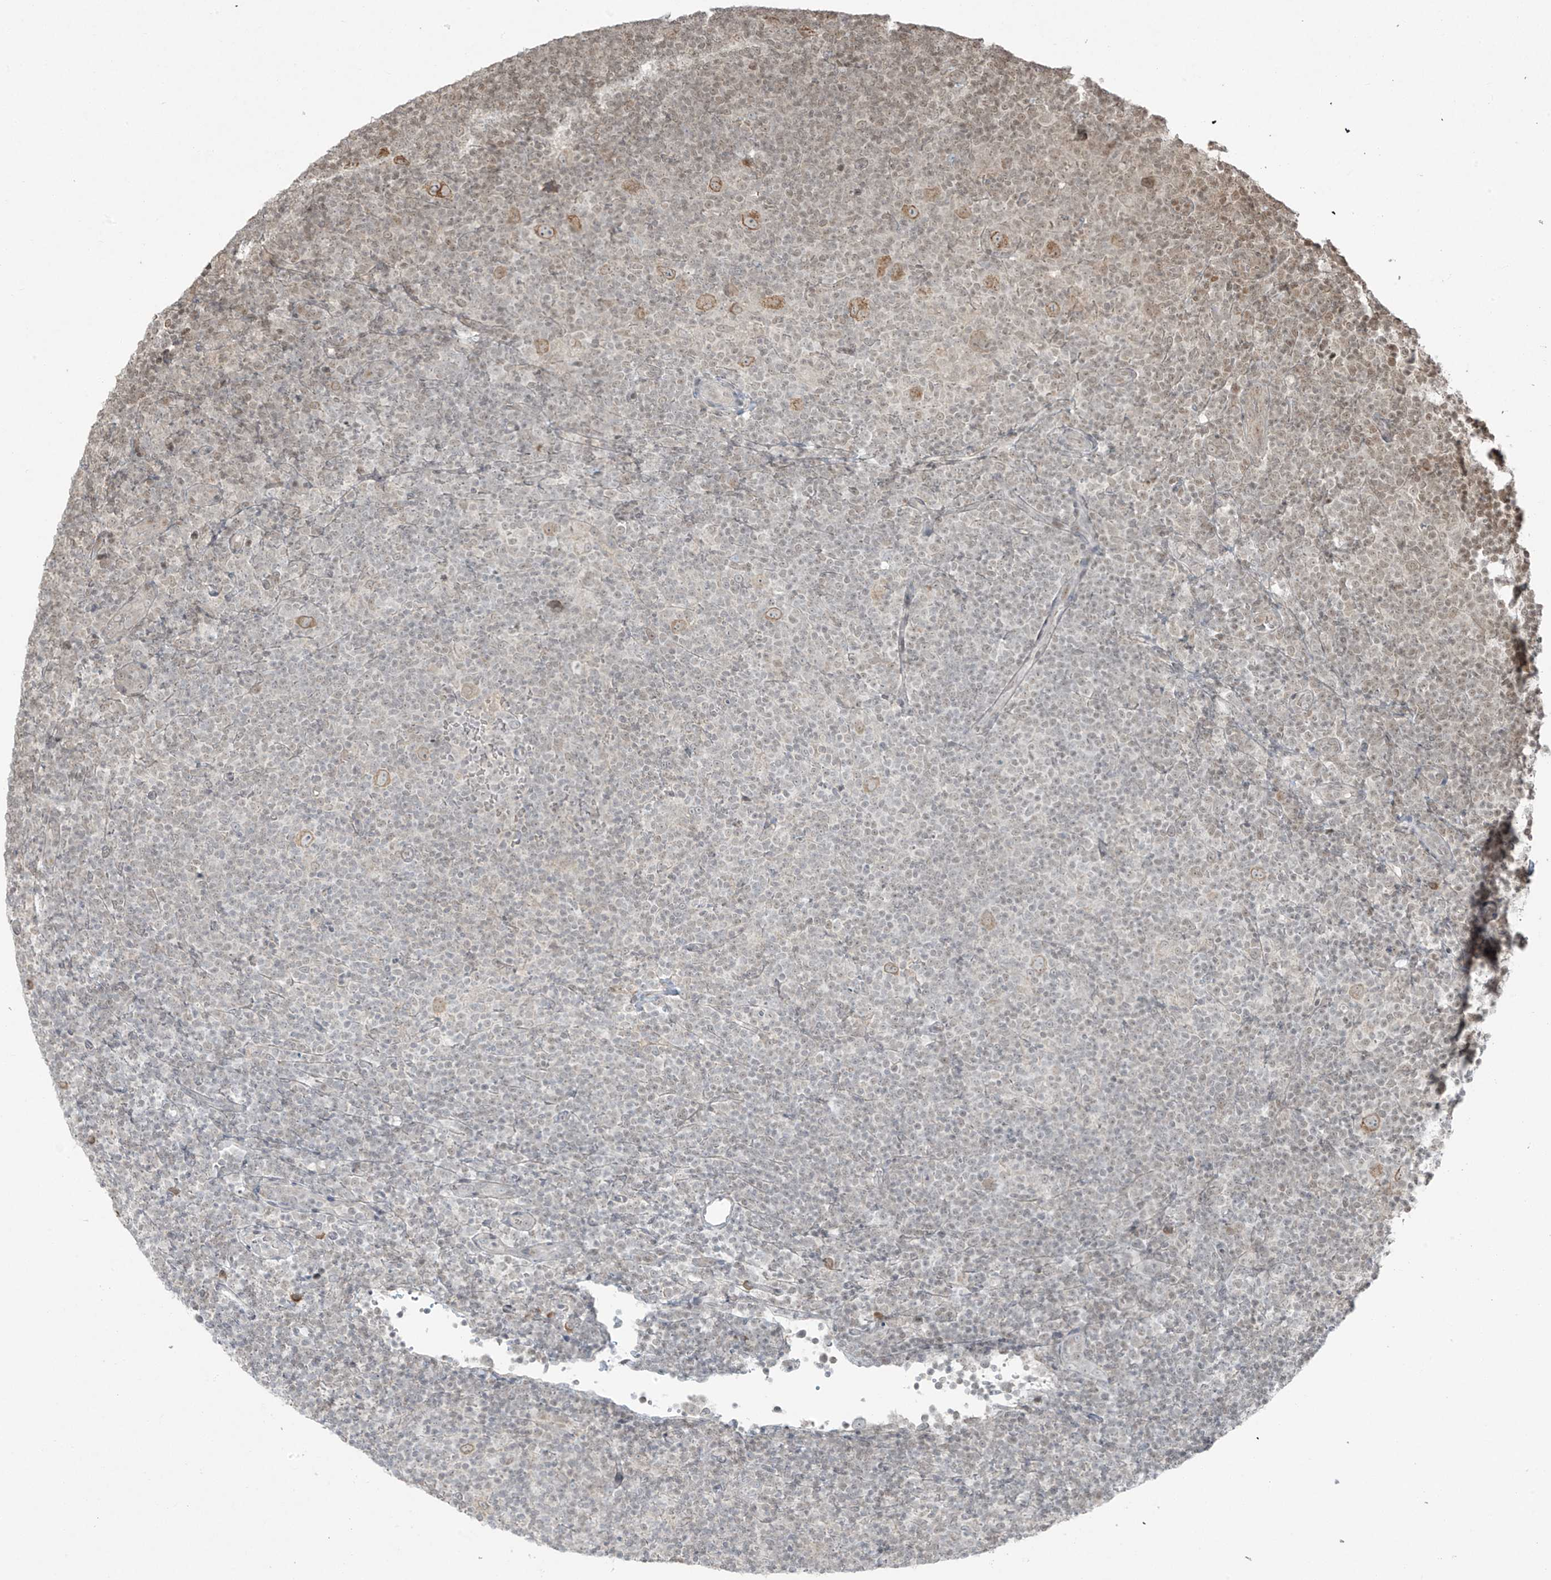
{"staining": {"intensity": "moderate", "quantity": ">75%", "location": "cytoplasmic/membranous"}, "tissue": "lymphoma", "cell_type": "Tumor cells", "image_type": "cancer", "snomed": [{"axis": "morphology", "description": "Hodgkin's disease, NOS"}, {"axis": "topography", "description": "Lymph node"}], "caption": "This photomicrograph displays immunohistochemistry (IHC) staining of human lymphoma, with medium moderate cytoplasmic/membranous expression in approximately >75% of tumor cells.", "gene": "TTC22", "patient": {"sex": "female", "age": 57}}